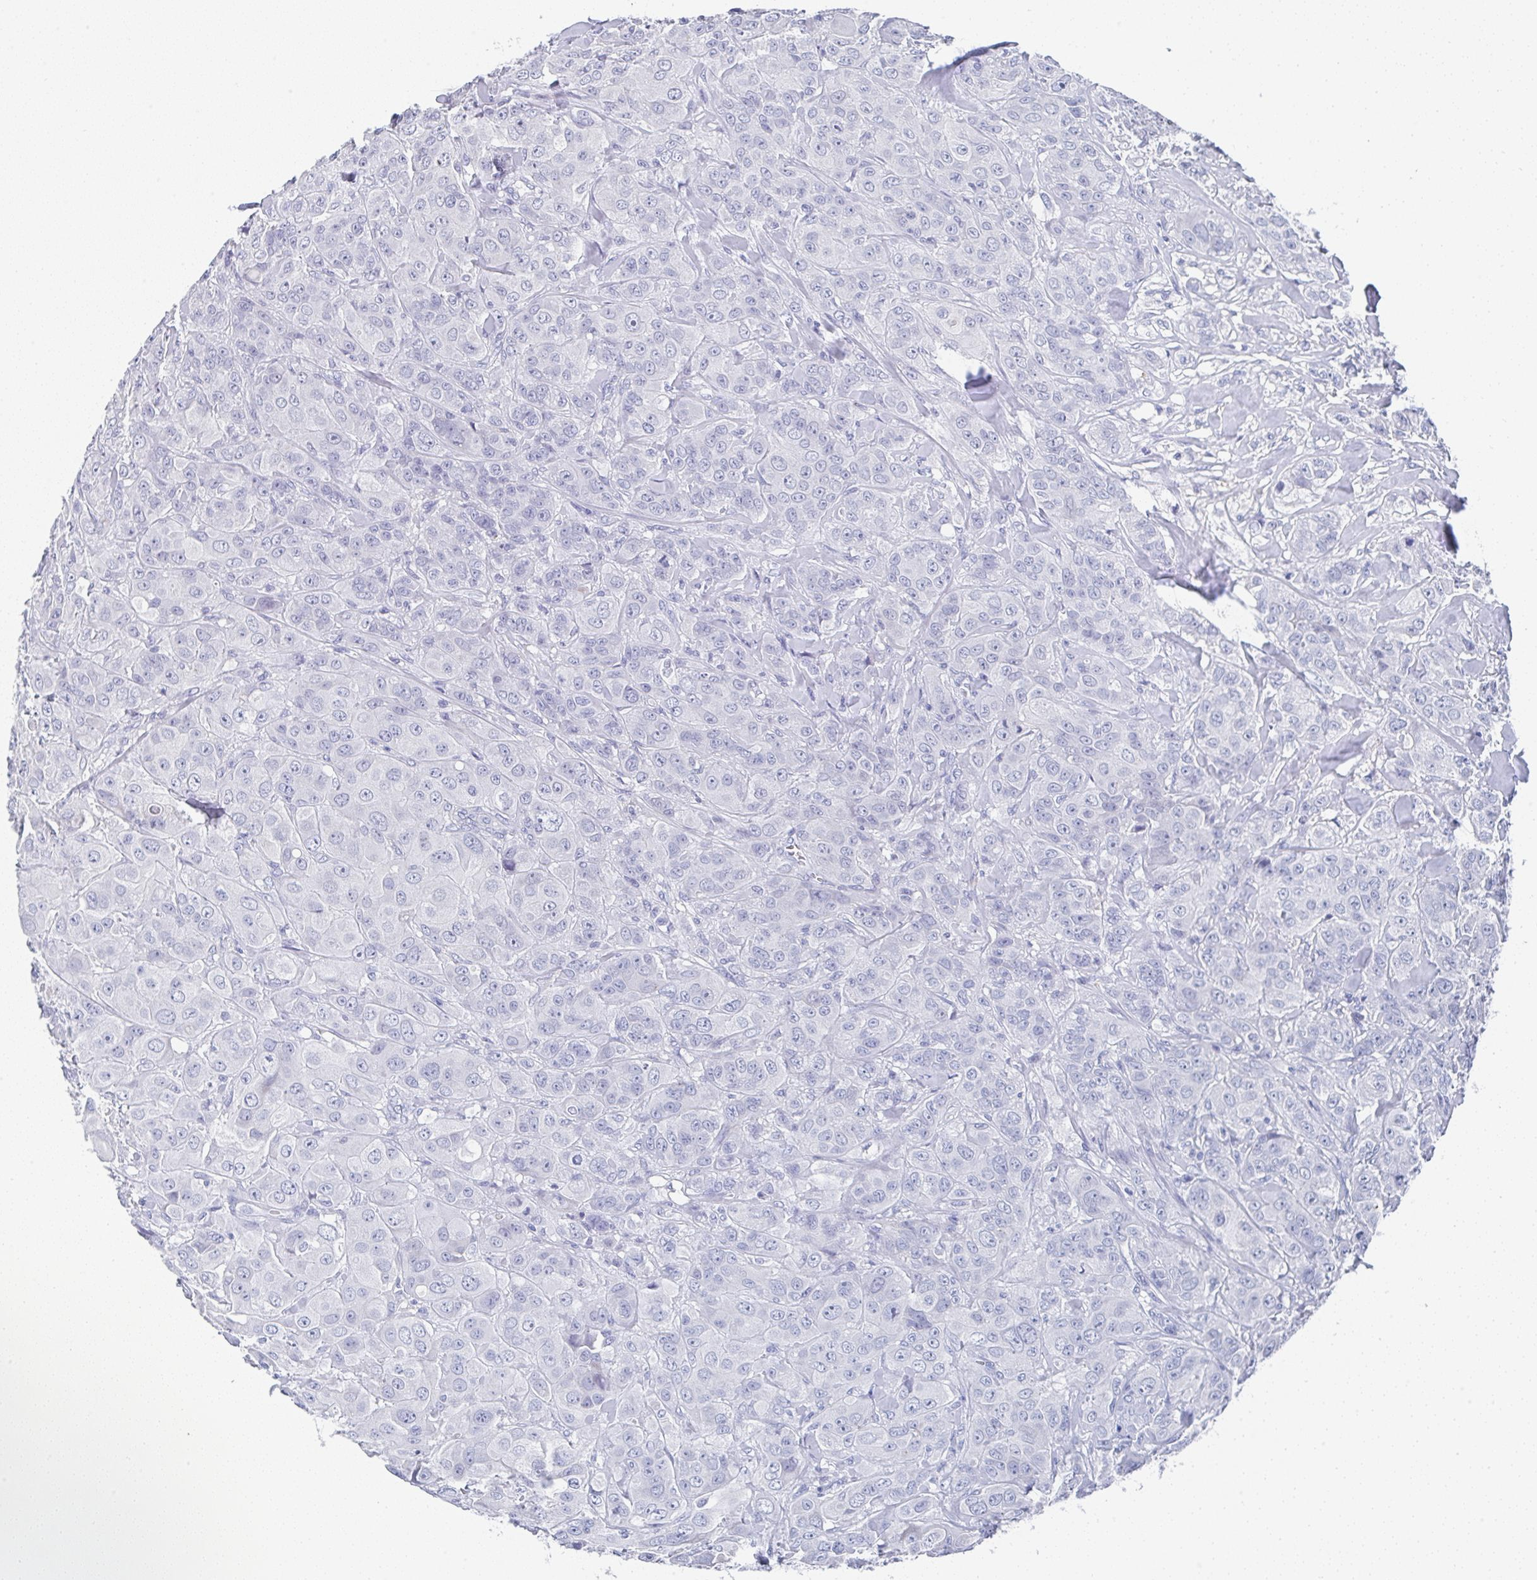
{"staining": {"intensity": "negative", "quantity": "none", "location": "none"}, "tissue": "breast cancer", "cell_type": "Tumor cells", "image_type": "cancer", "snomed": [{"axis": "morphology", "description": "Normal tissue, NOS"}, {"axis": "morphology", "description": "Duct carcinoma"}, {"axis": "topography", "description": "Breast"}], "caption": "A histopathology image of human intraductal carcinoma (breast) is negative for staining in tumor cells.", "gene": "TNFRSF8", "patient": {"sex": "female", "age": 43}}